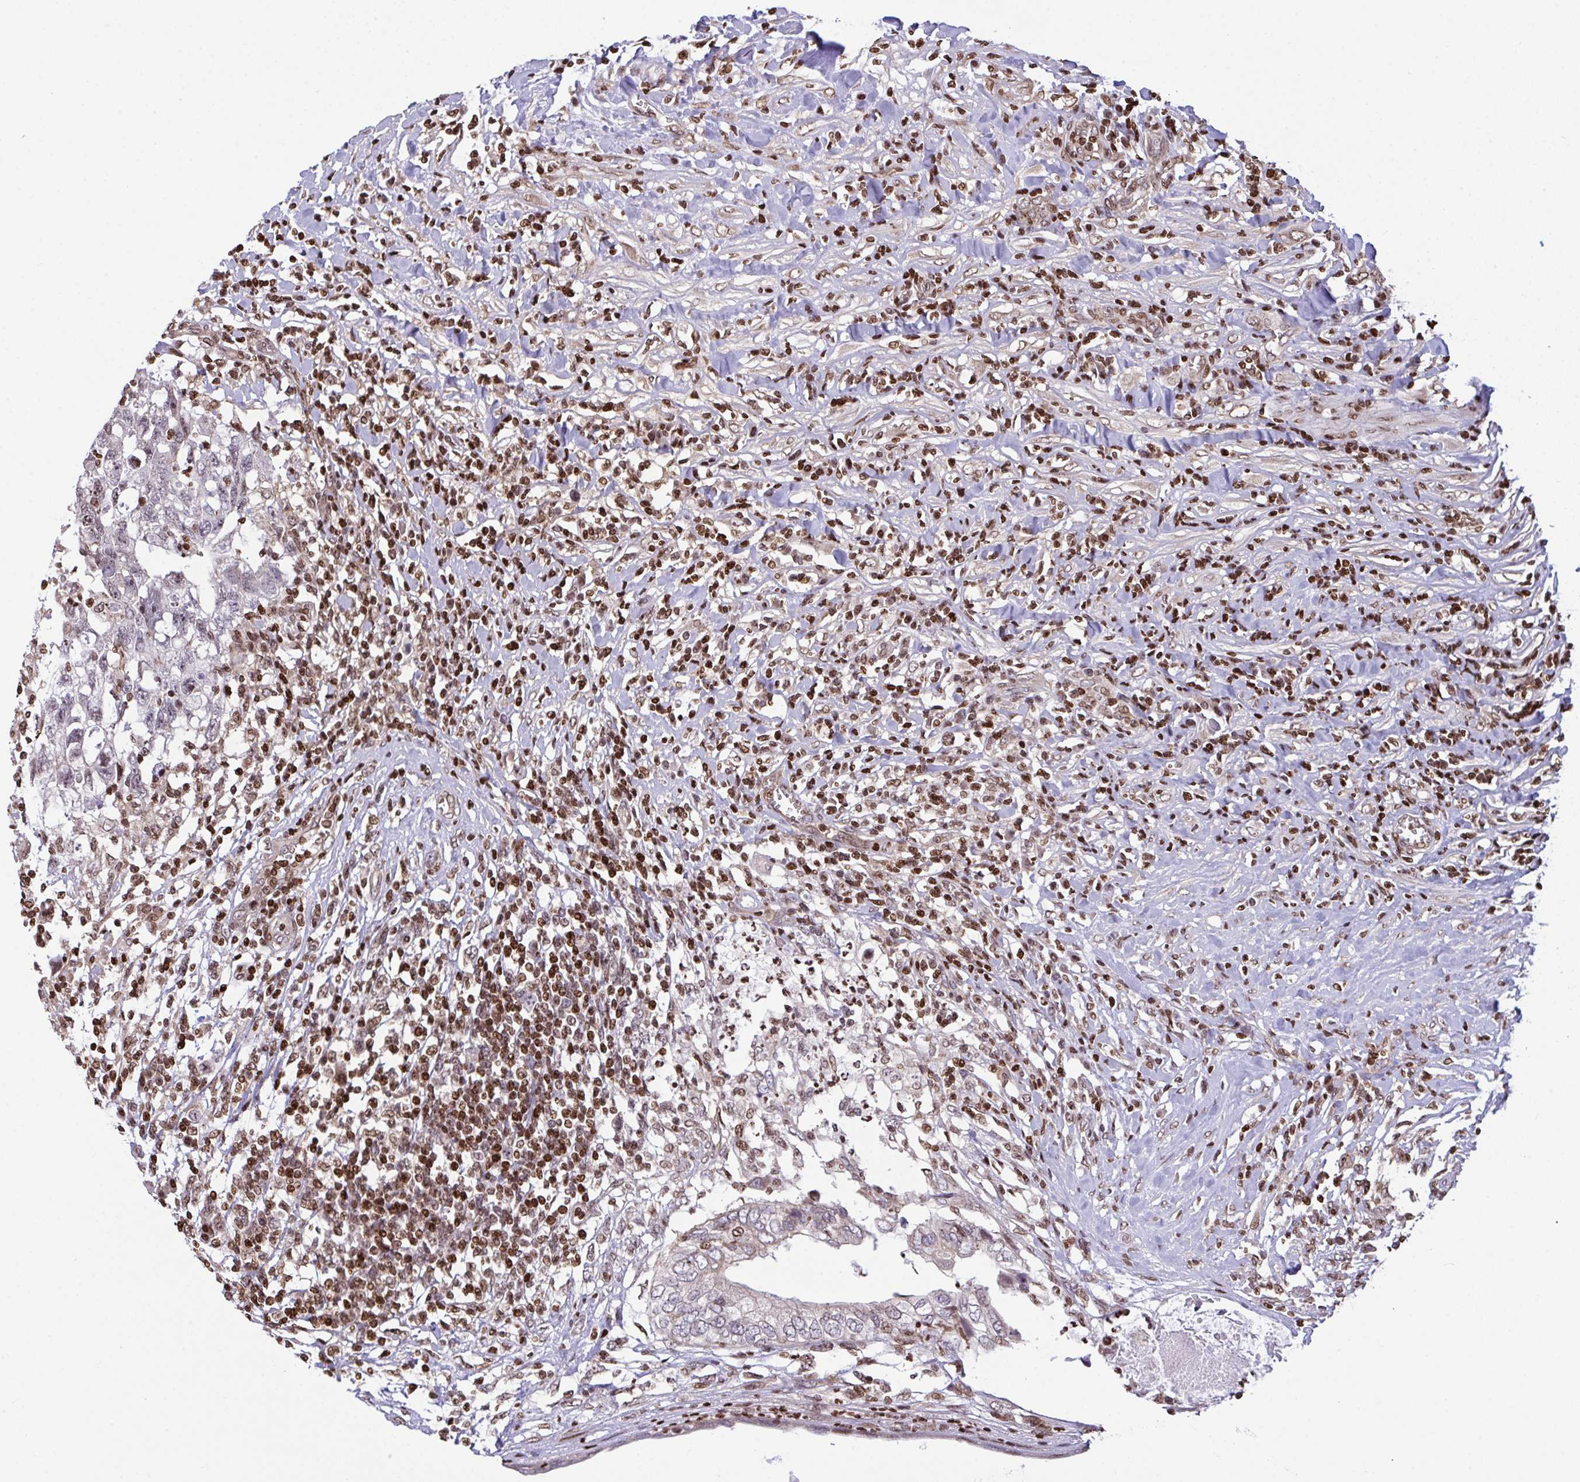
{"staining": {"intensity": "negative", "quantity": "none", "location": "none"}, "tissue": "testis cancer", "cell_type": "Tumor cells", "image_type": "cancer", "snomed": [{"axis": "morphology", "description": "Seminoma, NOS"}, {"axis": "morphology", "description": "Carcinoma, Embryonal, NOS"}, {"axis": "topography", "description": "Testis"}], "caption": "High magnification brightfield microscopy of testis cancer stained with DAB (3,3'-diaminobenzidine) (brown) and counterstained with hematoxylin (blue): tumor cells show no significant staining.", "gene": "RAPGEF5", "patient": {"sex": "male", "age": 29}}